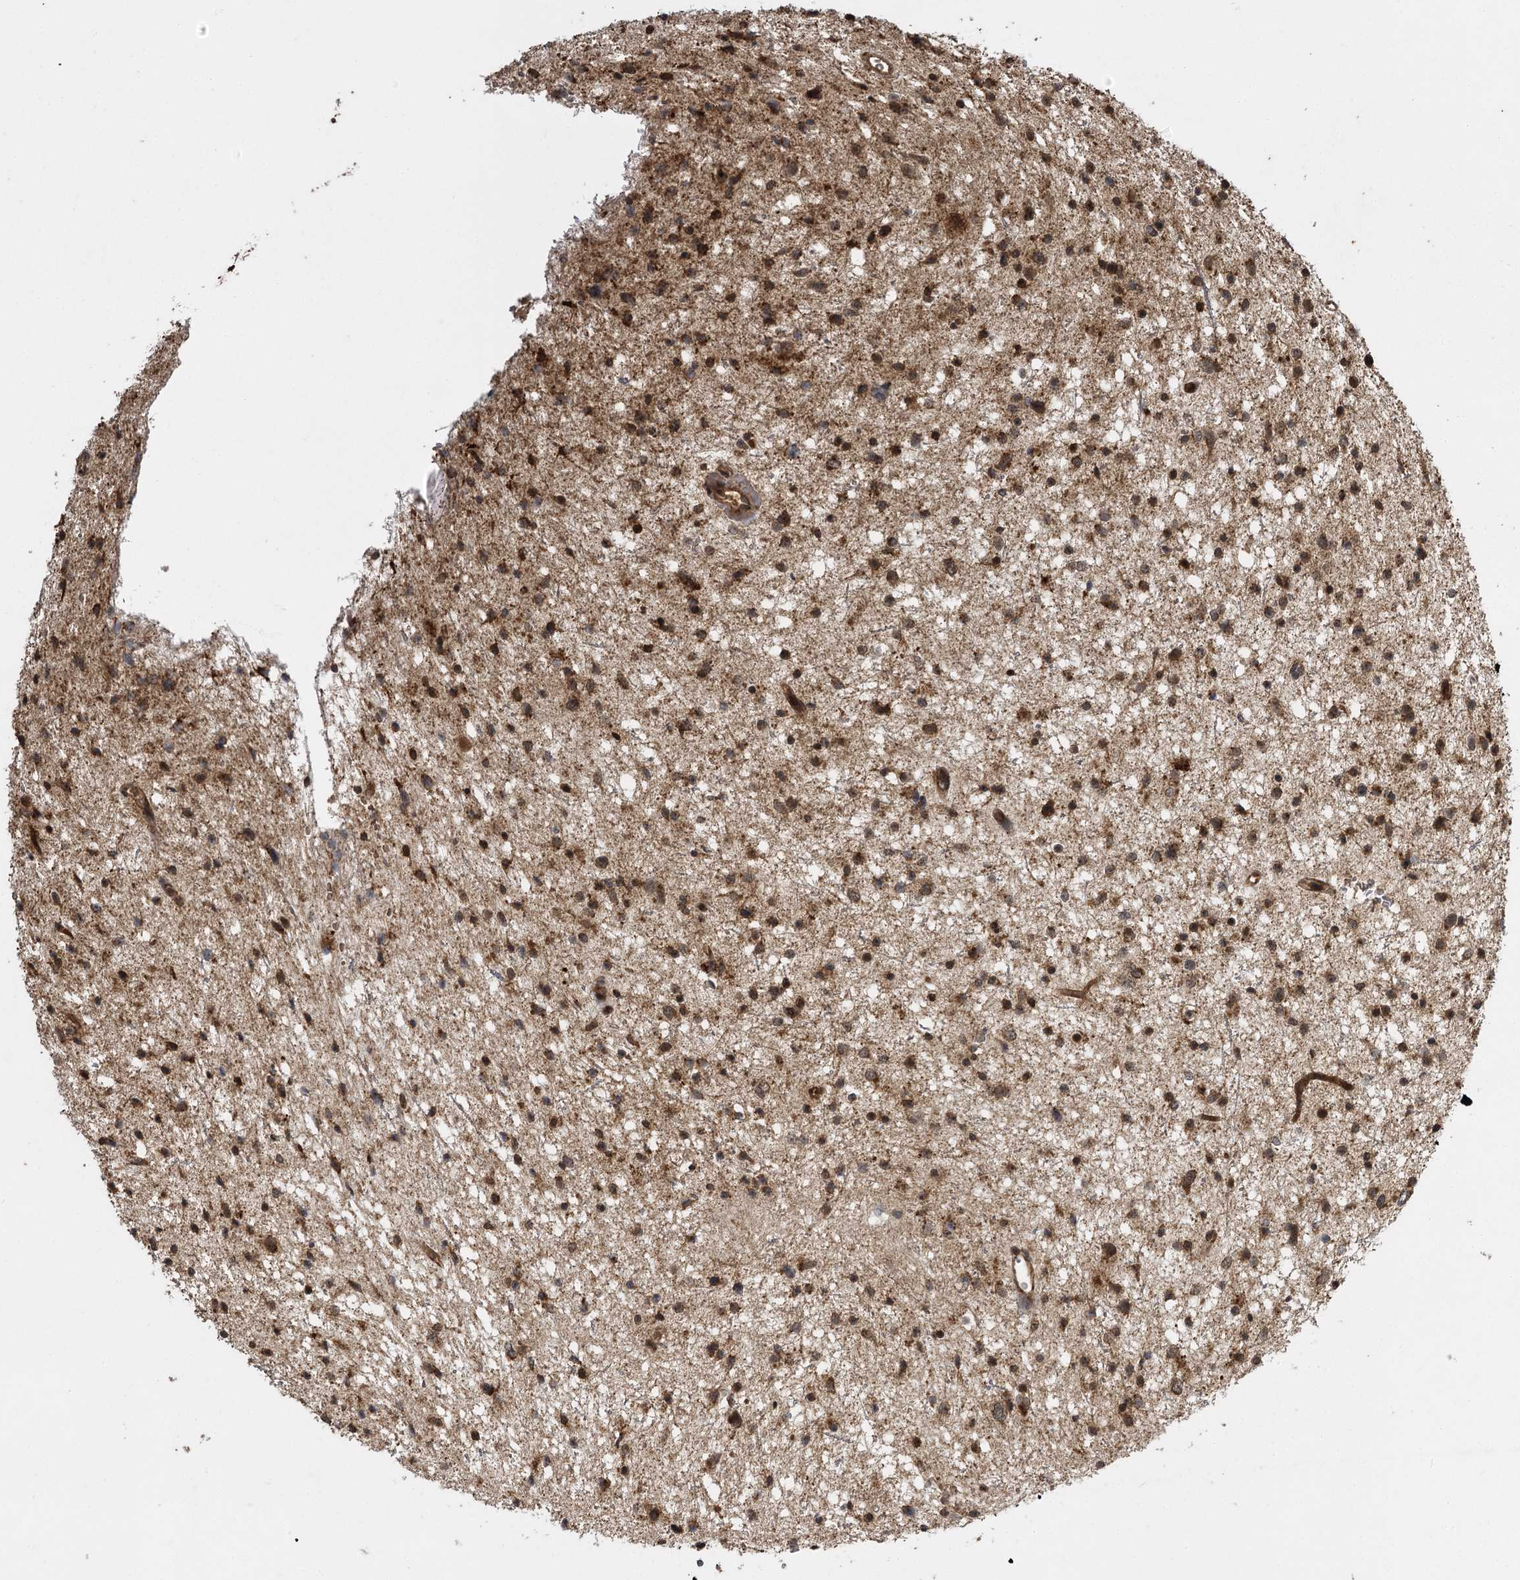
{"staining": {"intensity": "strong", "quantity": "25%-75%", "location": "cytoplasmic/membranous,nuclear"}, "tissue": "glioma", "cell_type": "Tumor cells", "image_type": "cancer", "snomed": [{"axis": "morphology", "description": "Glioma, malignant, Low grade"}, {"axis": "topography", "description": "Brain"}], "caption": "Immunohistochemistry (IHC) image of human glioma stained for a protein (brown), which displays high levels of strong cytoplasmic/membranous and nuclear positivity in approximately 25%-75% of tumor cells.", "gene": "IL11RA", "patient": {"sex": "female", "age": 37}}